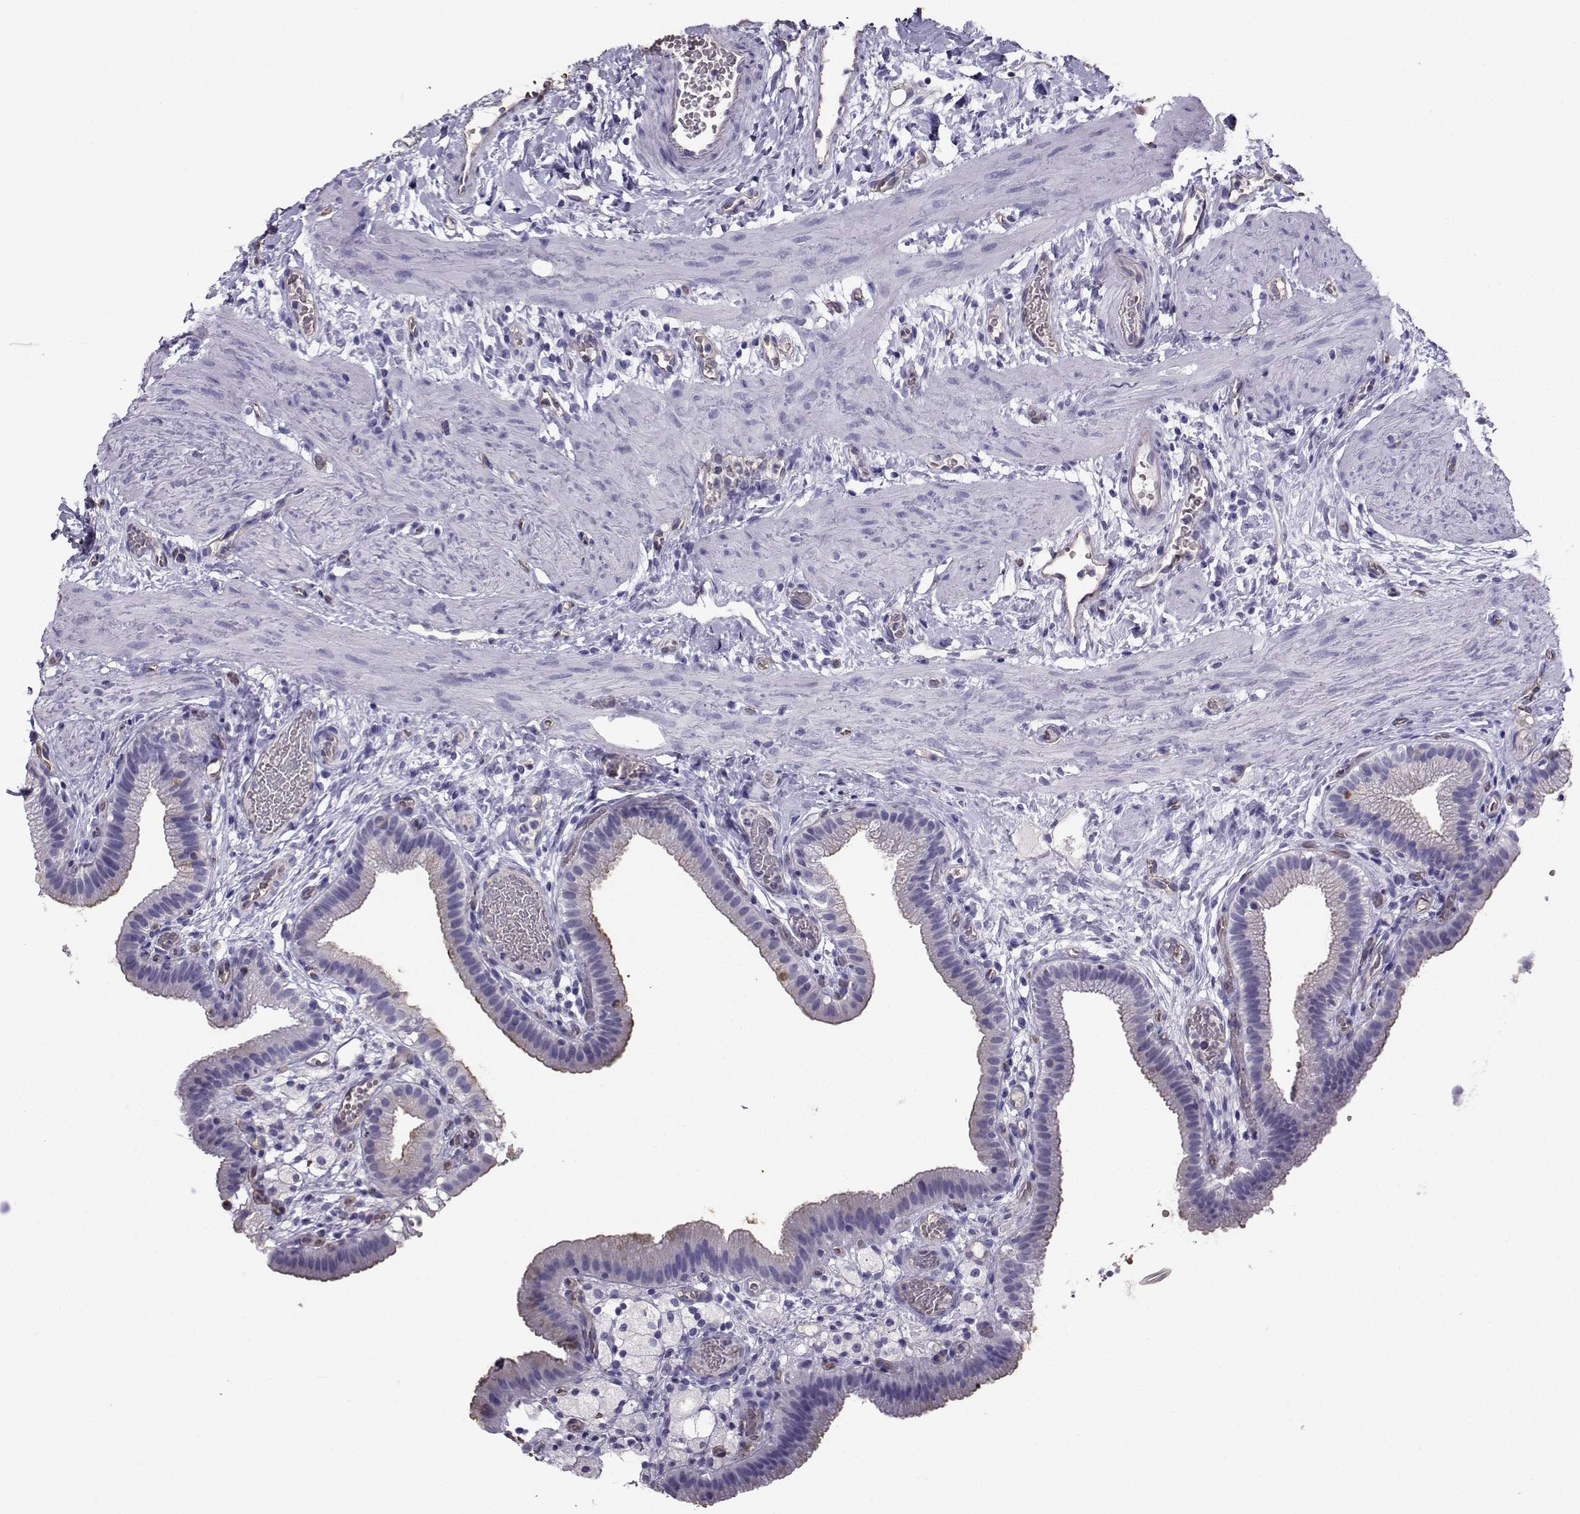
{"staining": {"intensity": "strong", "quantity": "25%-75%", "location": "cytoplasmic/membranous"}, "tissue": "gallbladder", "cell_type": "Glandular cells", "image_type": "normal", "snomed": [{"axis": "morphology", "description": "Normal tissue, NOS"}, {"axis": "topography", "description": "Gallbladder"}], "caption": "The histopathology image reveals immunohistochemical staining of normal gallbladder. There is strong cytoplasmic/membranous expression is appreciated in approximately 25%-75% of glandular cells. The staining was performed using DAB, with brown indicating positive protein expression. Nuclei are stained blue with hematoxylin.", "gene": "CLUL1", "patient": {"sex": "female", "age": 24}}